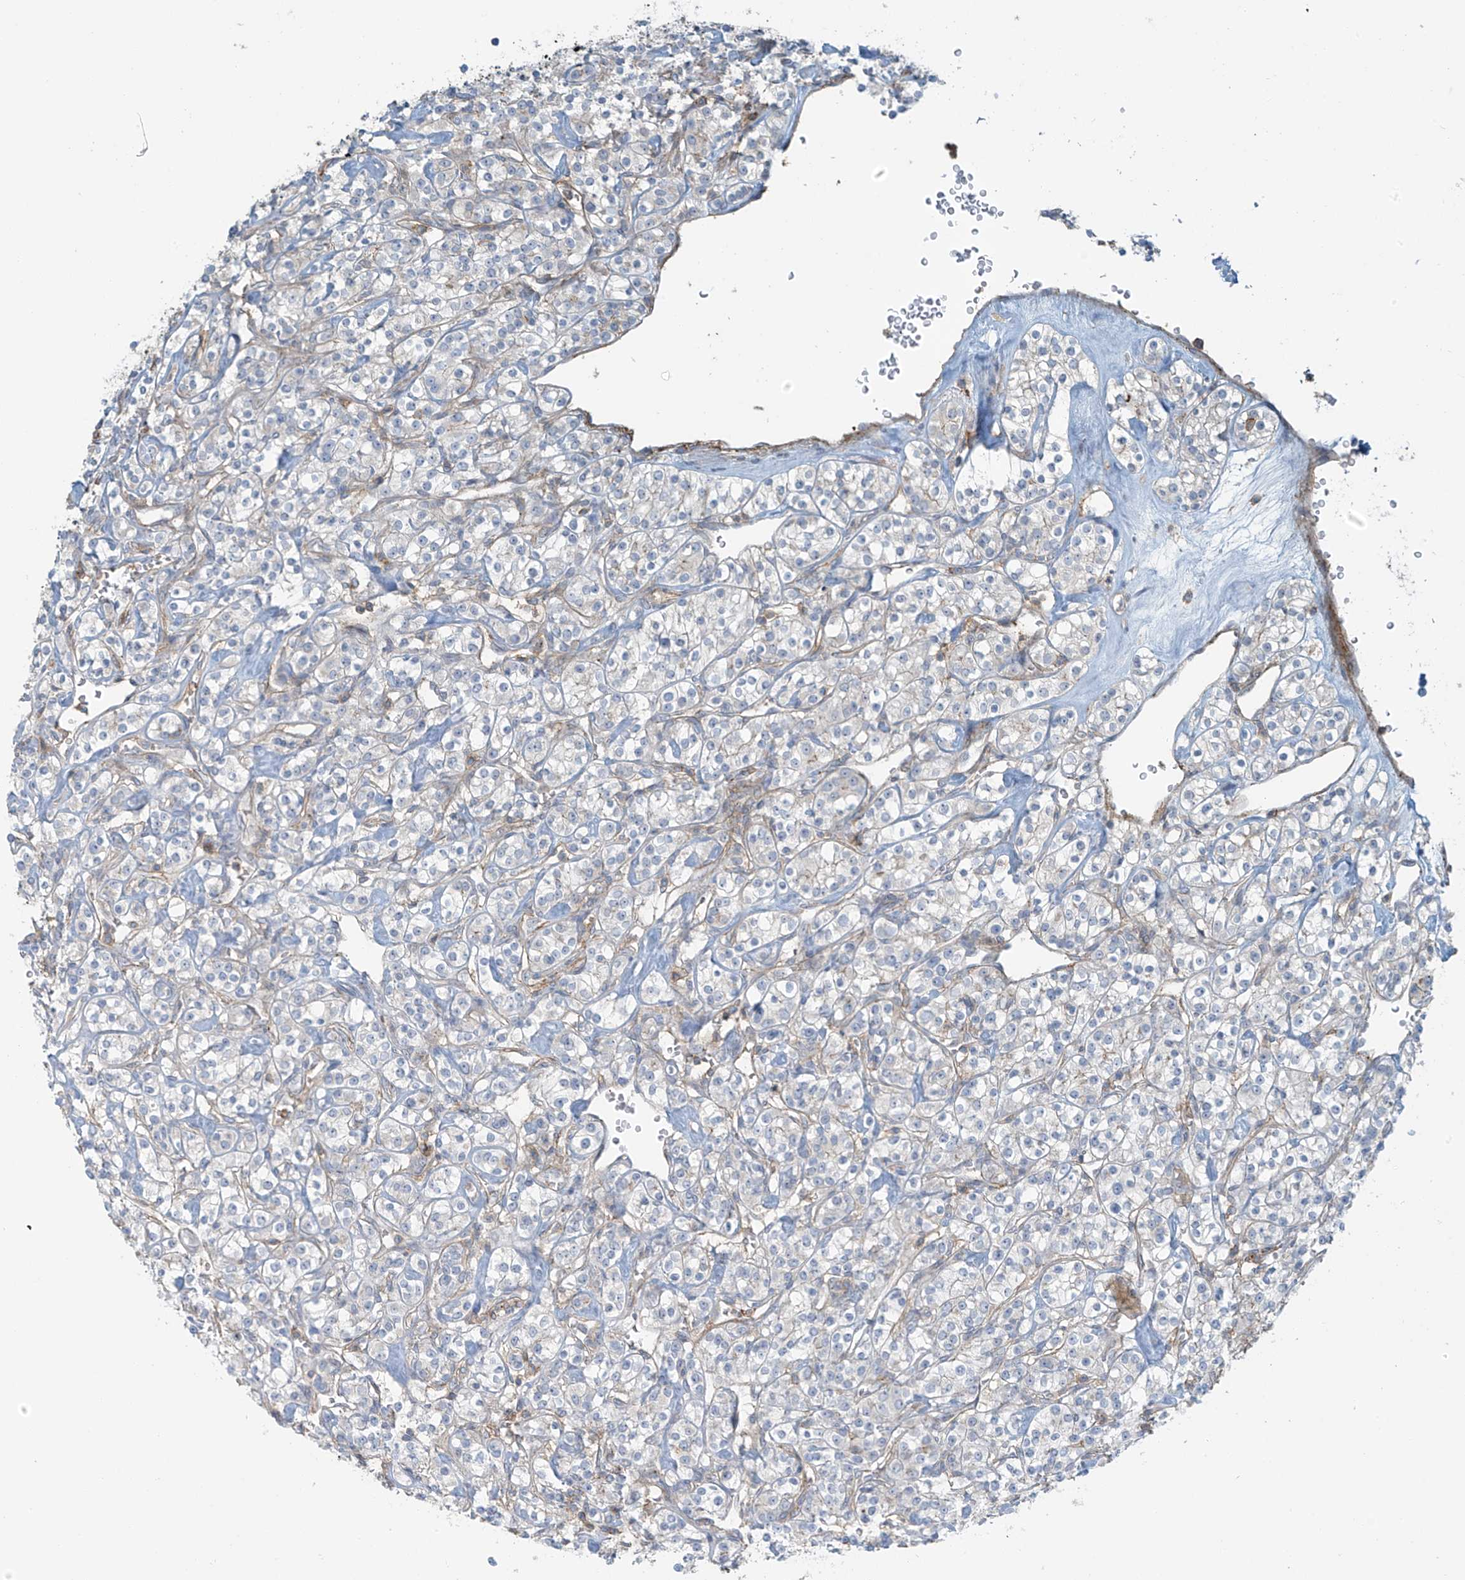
{"staining": {"intensity": "negative", "quantity": "none", "location": "none"}, "tissue": "renal cancer", "cell_type": "Tumor cells", "image_type": "cancer", "snomed": [{"axis": "morphology", "description": "Adenocarcinoma, NOS"}, {"axis": "topography", "description": "Kidney"}], "caption": "An image of adenocarcinoma (renal) stained for a protein shows no brown staining in tumor cells. (DAB (3,3'-diaminobenzidine) IHC with hematoxylin counter stain).", "gene": "SLC9A2", "patient": {"sex": "male", "age": 77}}